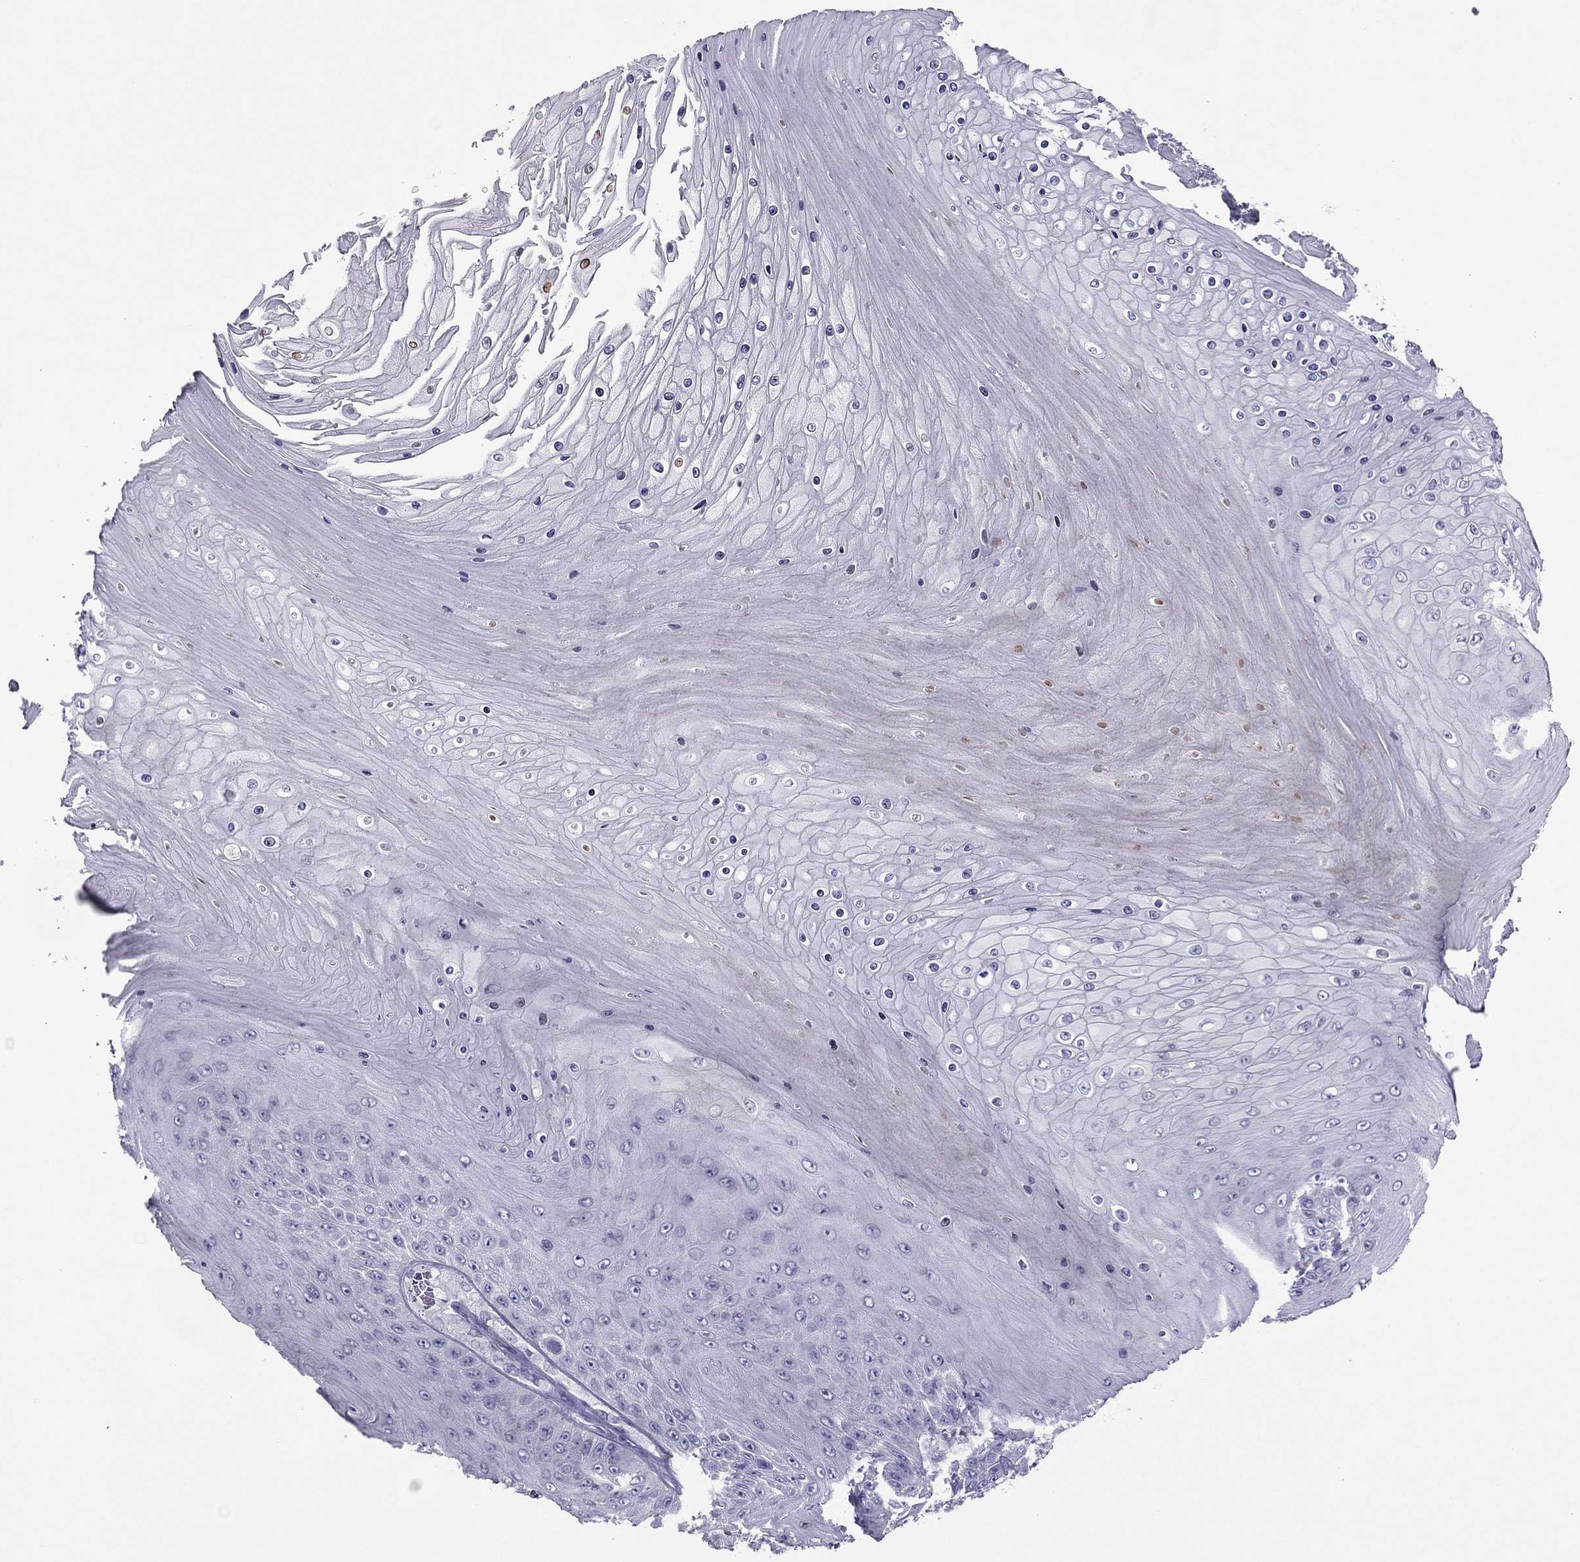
{"staining": {"intensity": "negative", "quantity": "none", "location": "none"}, "tissue": "skin cancer", "cell_type": "Tumor cells", "image_type": "cancer", "snomed": [{"axis": "morphology", "description": "Squamous cell carcinoma, NOS"}, {"axis": "topography", "description": "Skin"}], "caption": "A high-resolution photomicrograph shows IHC staining of skin squamous cell carcinoma, which exhibits no significant expression in tumor cells.", "gene": "RGS8", "patient": {"sex": "male", "age": 62}}